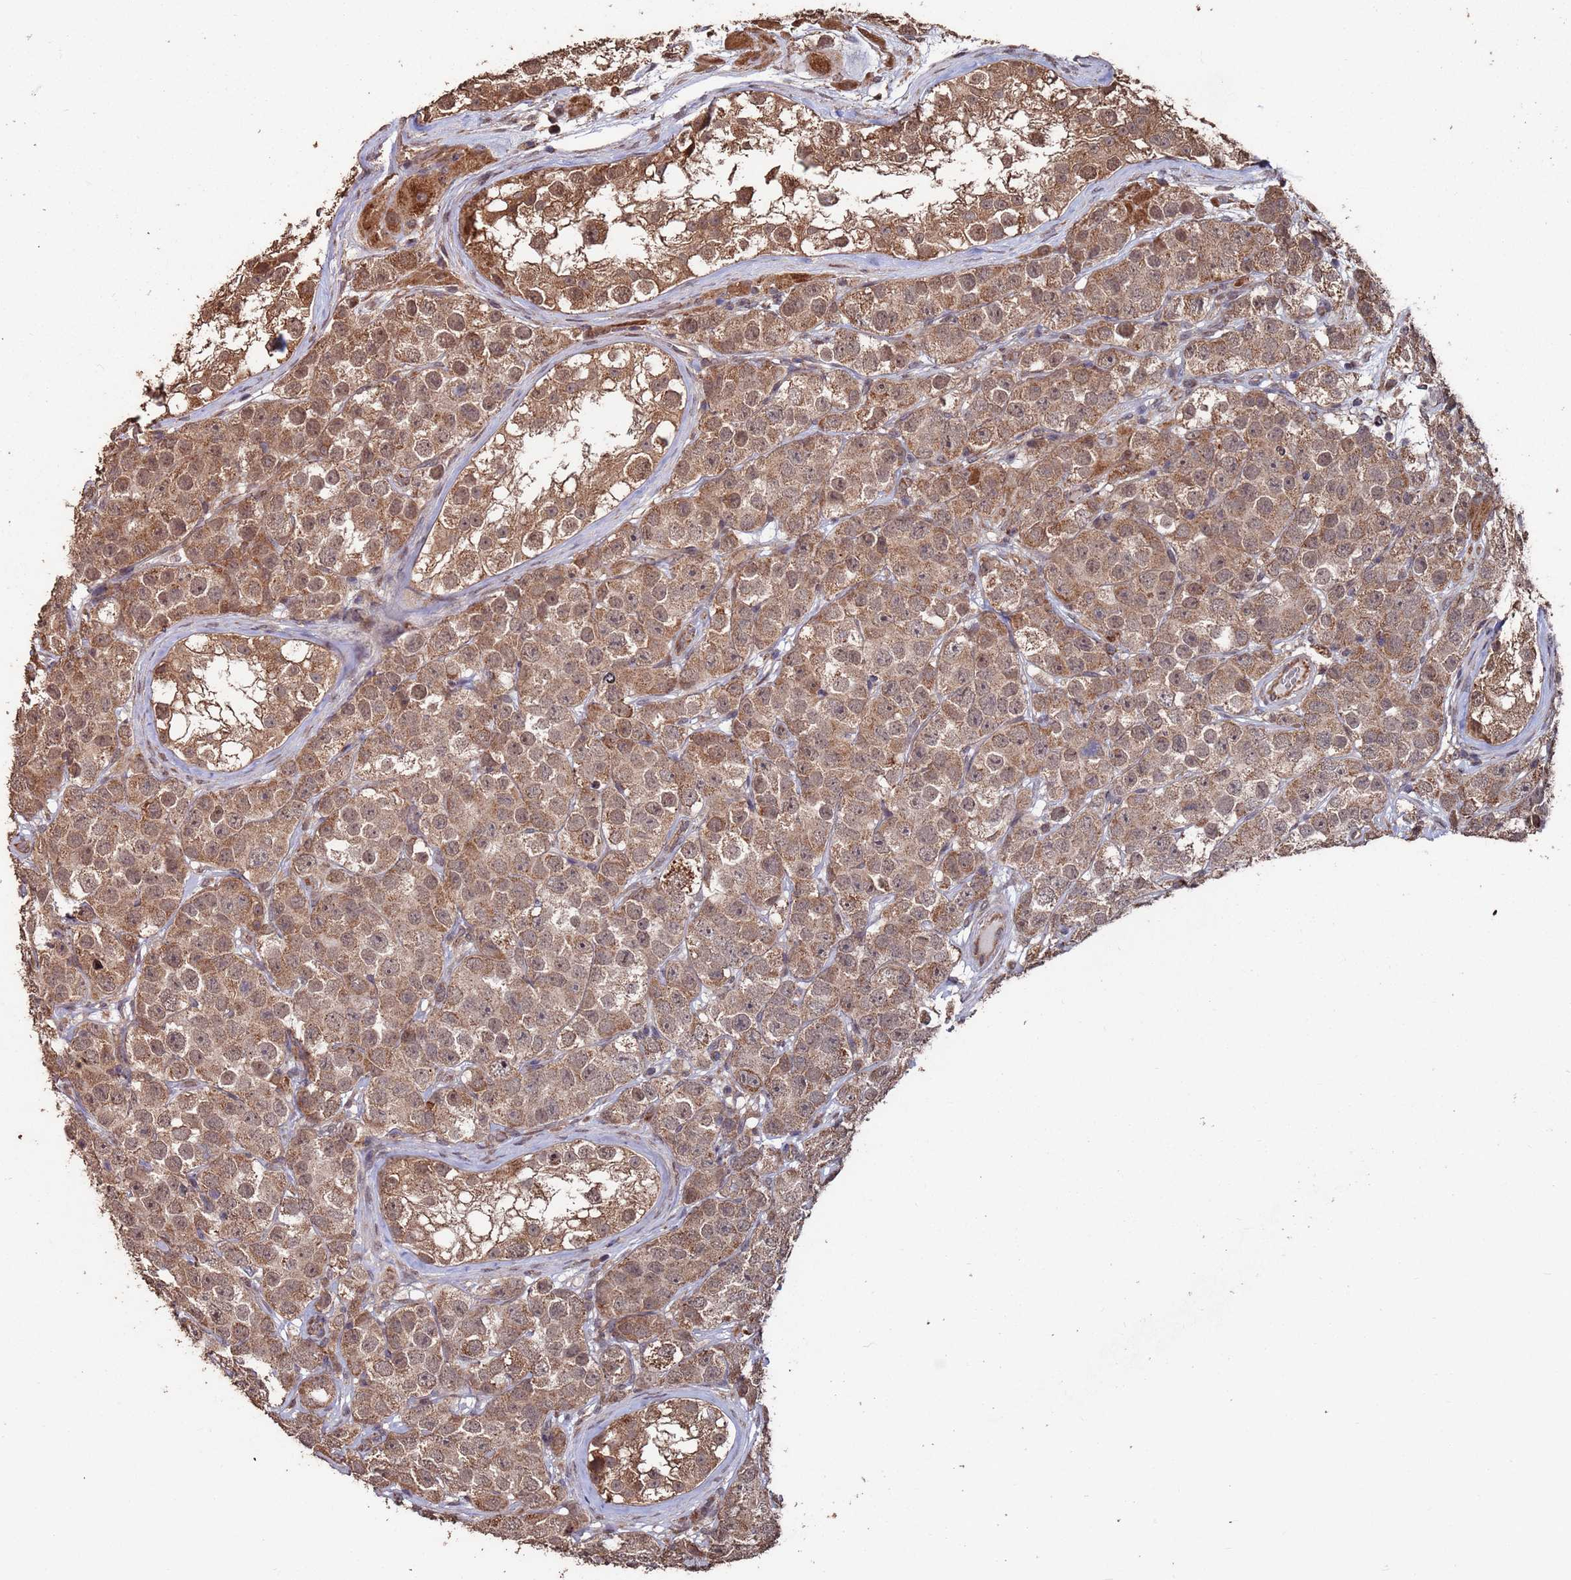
{"staining": {"intensity": "moderate", "quantity": ">75%", "location": "cytoplasmic/membranous,nuclear"}, "tissue": "testis cancer", "cell_type": "Tumor cells", "image_type": "cancer", "snomed": [{"axis": "morphology", "description": "Seminoma, NOS"}, {"axis": "topography", "description": "Testis"}], "caption": "Testis cancer (seminoma) tissue displays moderate cytoplasmic/membranous and nuclear staining in approximately >75% of tumor cells, visualized by immunohistochemistry. Immunohistochemistry stains the protein in brown and the nuclei are stained blue.", "gene": "PRR7", "patient": {"sex": "male", "age": 28}}